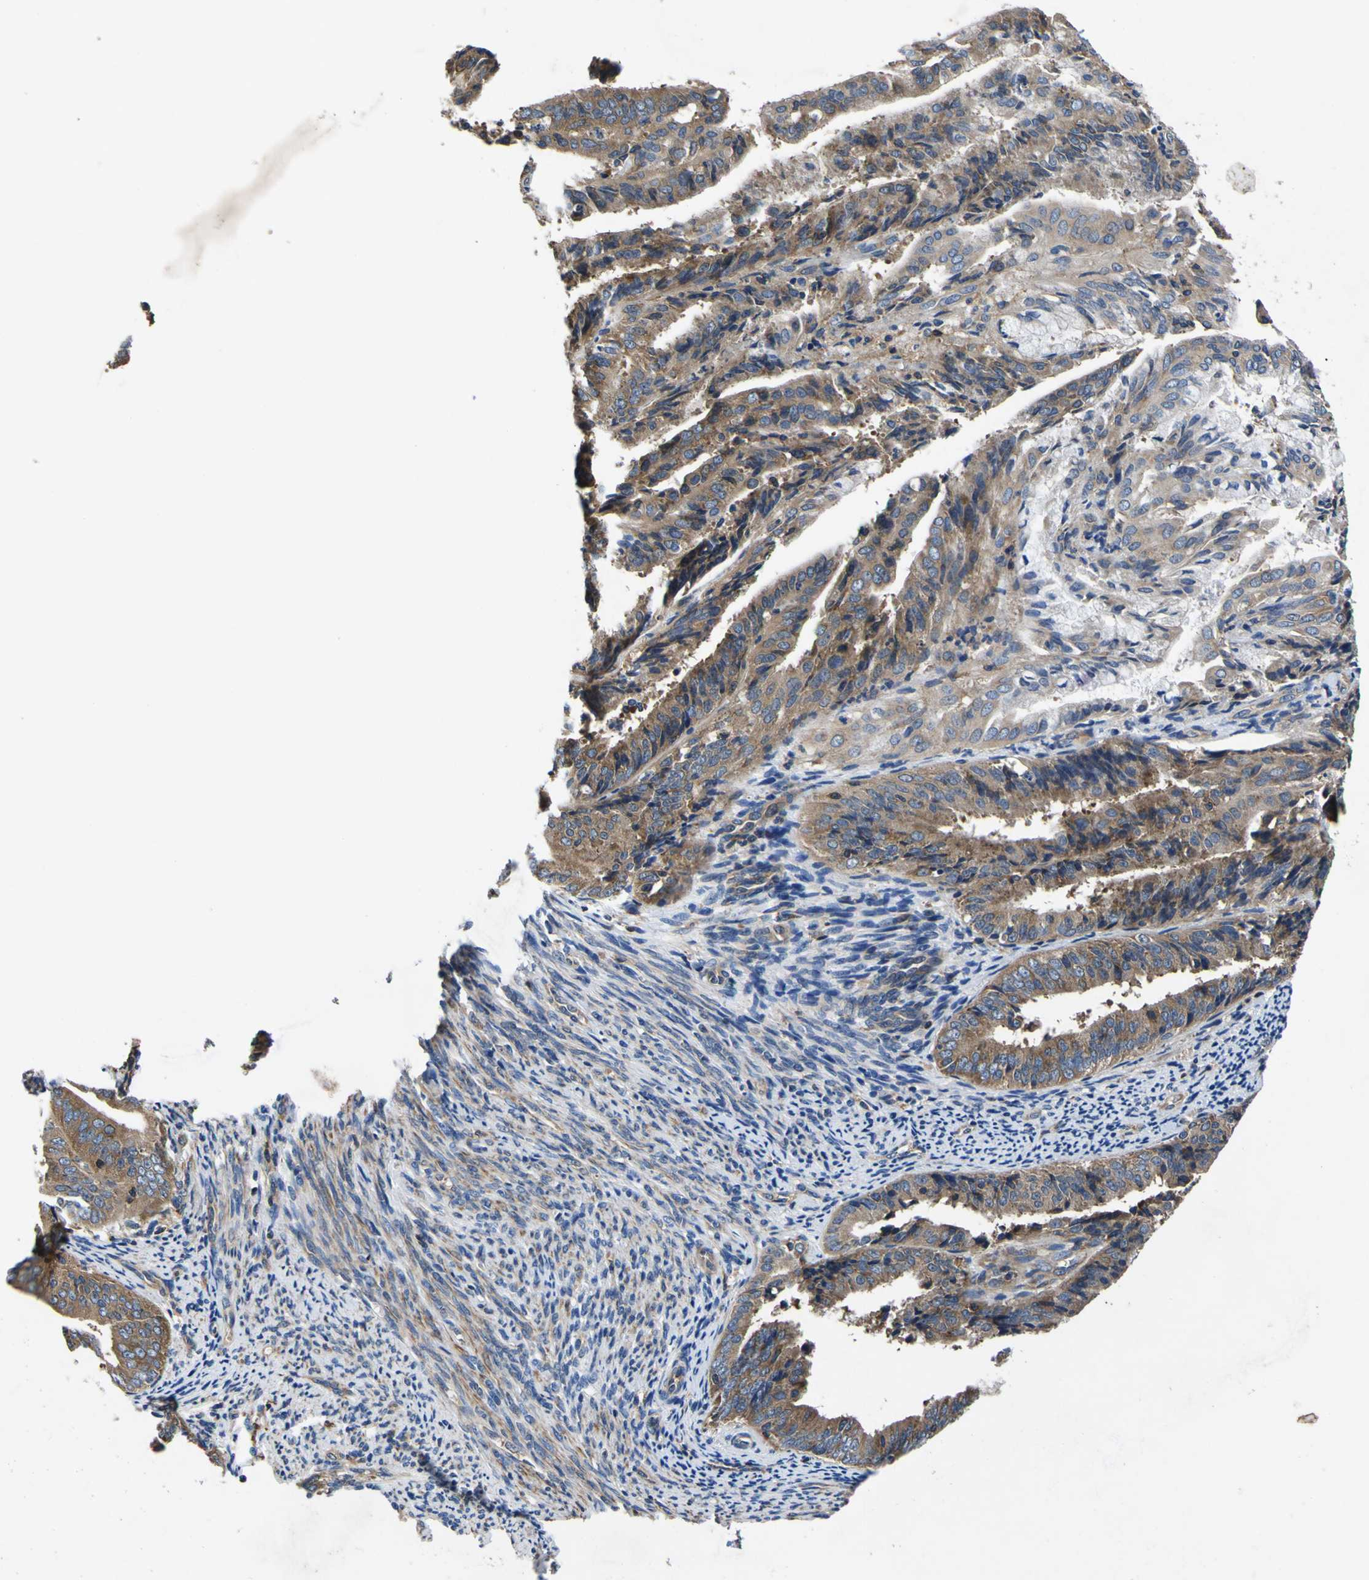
{"staining": {"intensity": "moderate", "quantity": ">75%", "location": "cytoplasmic/membranous"}, "tissue": "endometrial cancer", "cell_type": "Tumor cells", "image_type": "cancer", "snomed": [{"axis": "morphology", "description": "Adenocarcinoma, NOS"}, {"axis": "topography", "description": "Endometrium"}], "caption": "IHC of adenocarcinoma (endometrial) demonstrates medium levels of moderate cytoplasmic/membranous positivity in about >75% of tumor cells. (DAB (3,3'-diaminobenzidine) IHC, brown staining for protein, blue staining for nuclei).", "gene": "CNR2", "patient": {"sex": "female", "age": 63}}